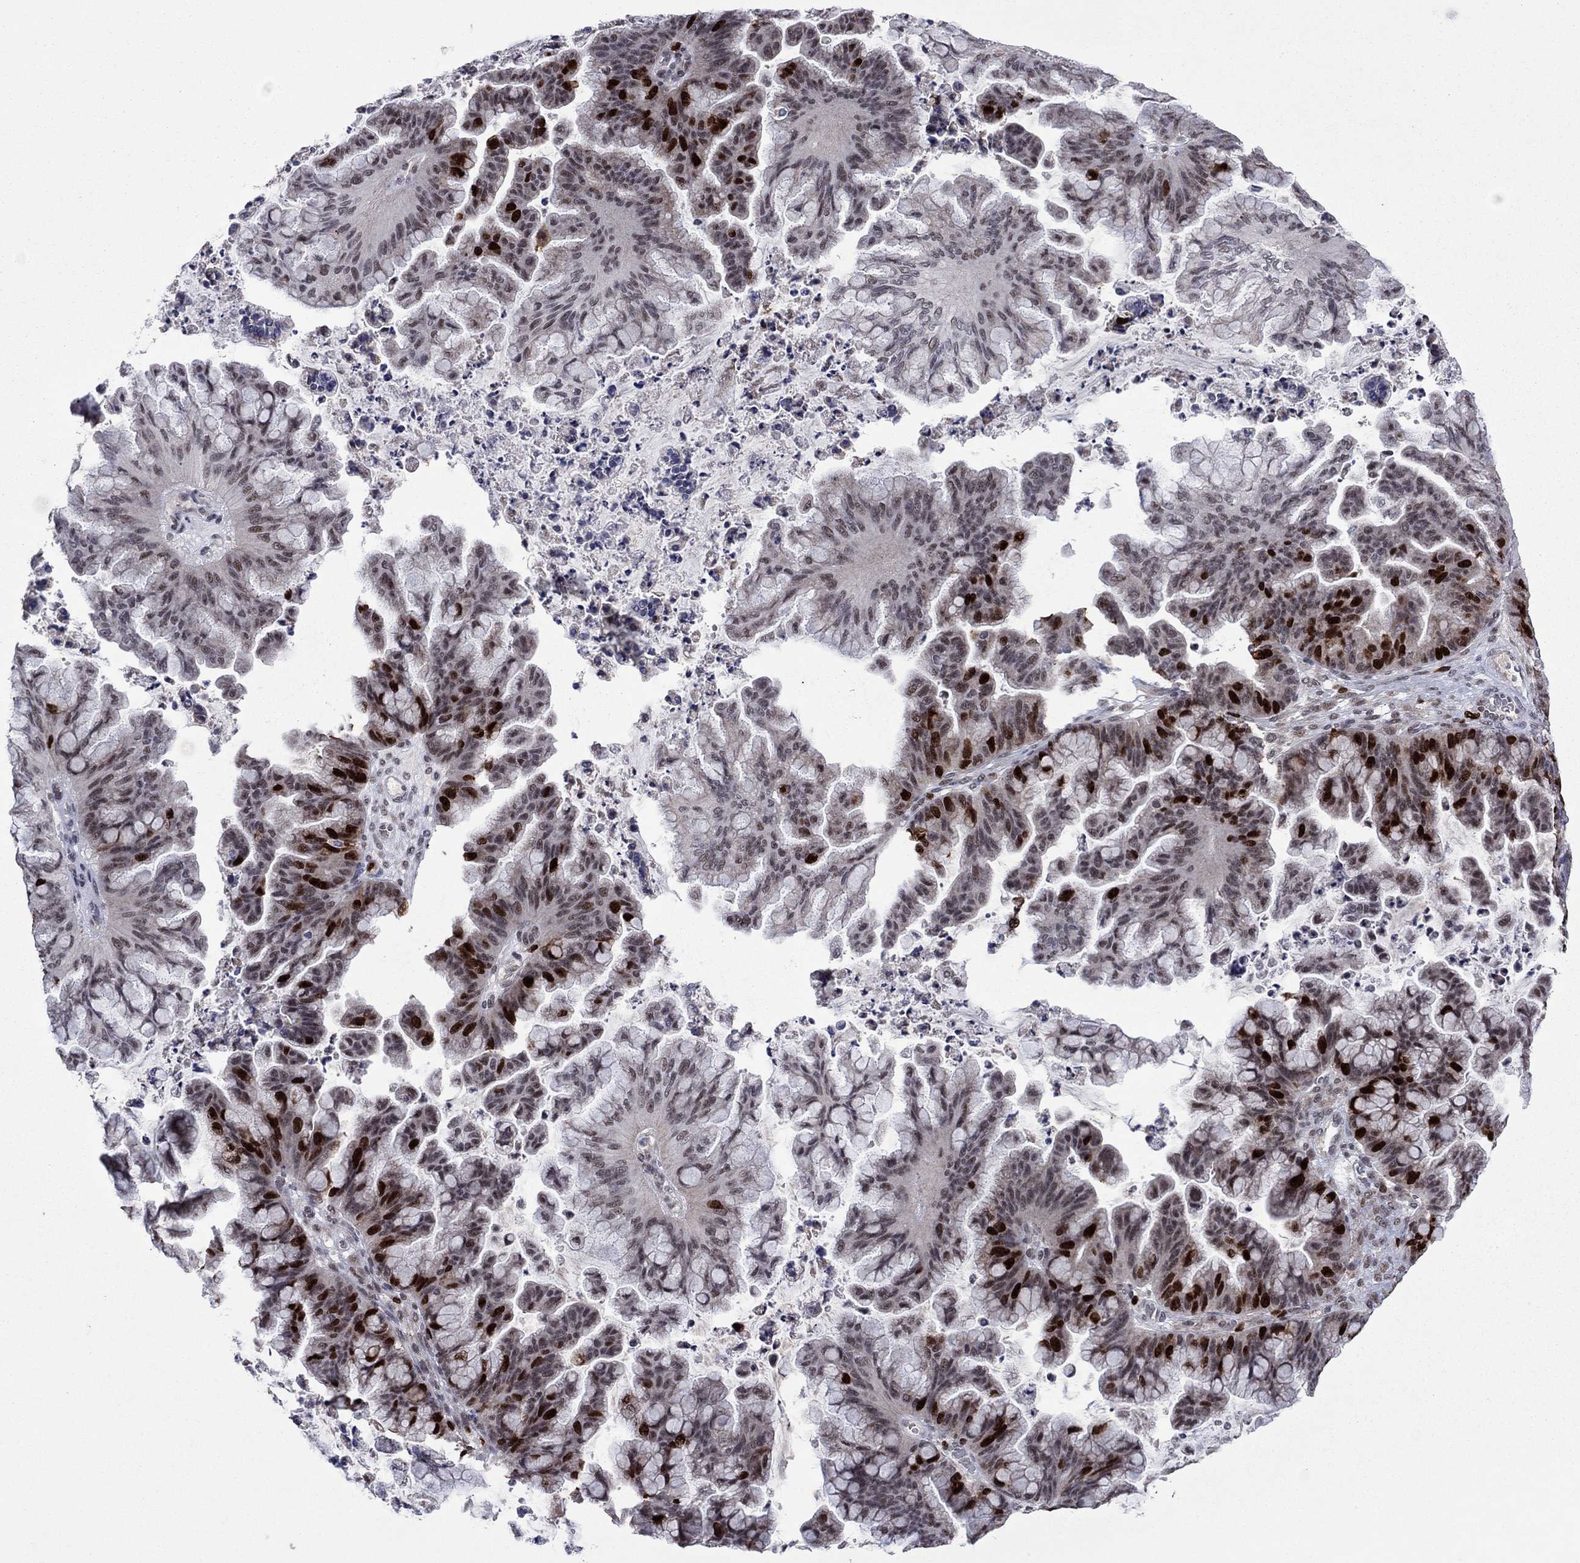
{"staining": {"intensity": "strong", "quantity": "25%-75%", "location": "nuclear"}, "tissue": "ovarian cancer", "cell_type": "Tumor cells", "image_type": "cancer", "snomed": [{"axis": "morphology", "description": "Cystadenocarcinoma, mucinous, NOS"}, {"axis": "topography", "description": "Ovary"}], "caption": "The image demonstrates immunohistochemical staining of ovarian mucinous cystadenocarcinoma. There is strong nuclear positivity is present in about 25%-75% of tumor cells.", "gene": "CDCA5", "patient": {"sex": "female", "age": 67}}